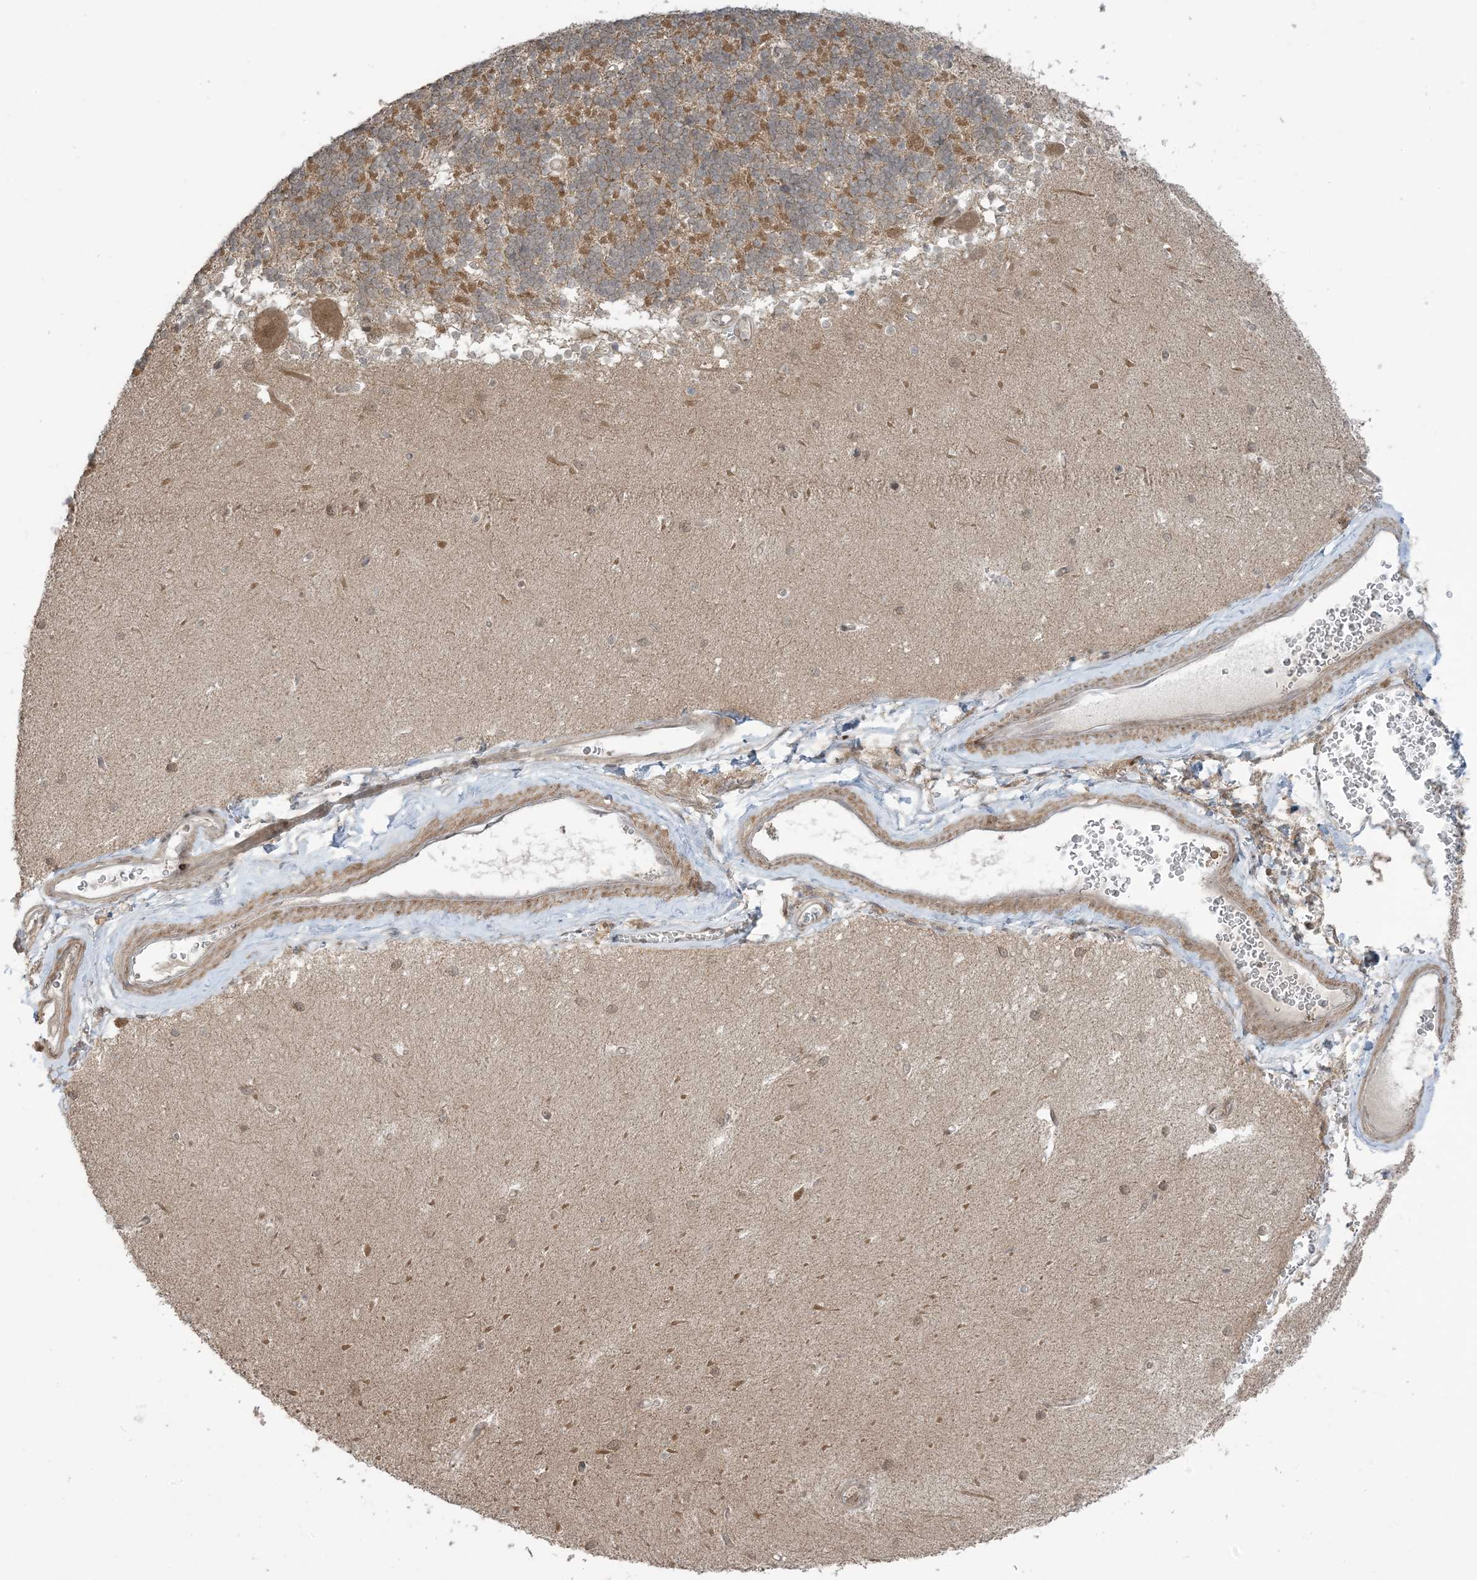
{"staining": {"intensity": "moderate", "quantity": "25%-75%", "location": "cytoplasmic/membranous"}, "tissue": "cerebellum", "cell_type": "Cells in granular layer", "image_type": "normal", "snomed": [{"axis": "morphology", "description": "Normal tissue, NOS"}, {"axis": "topography", "description": "Cerebellum"}], "caption": "This is a photomicrograph of immunohistochemistry staining of normal cerebellum, which shows moderate staining in the cytoplasmic/membranous of cells in granular layer.", "gene": "PHLDB2", "patient": {"sex": "male", "age": 37}}